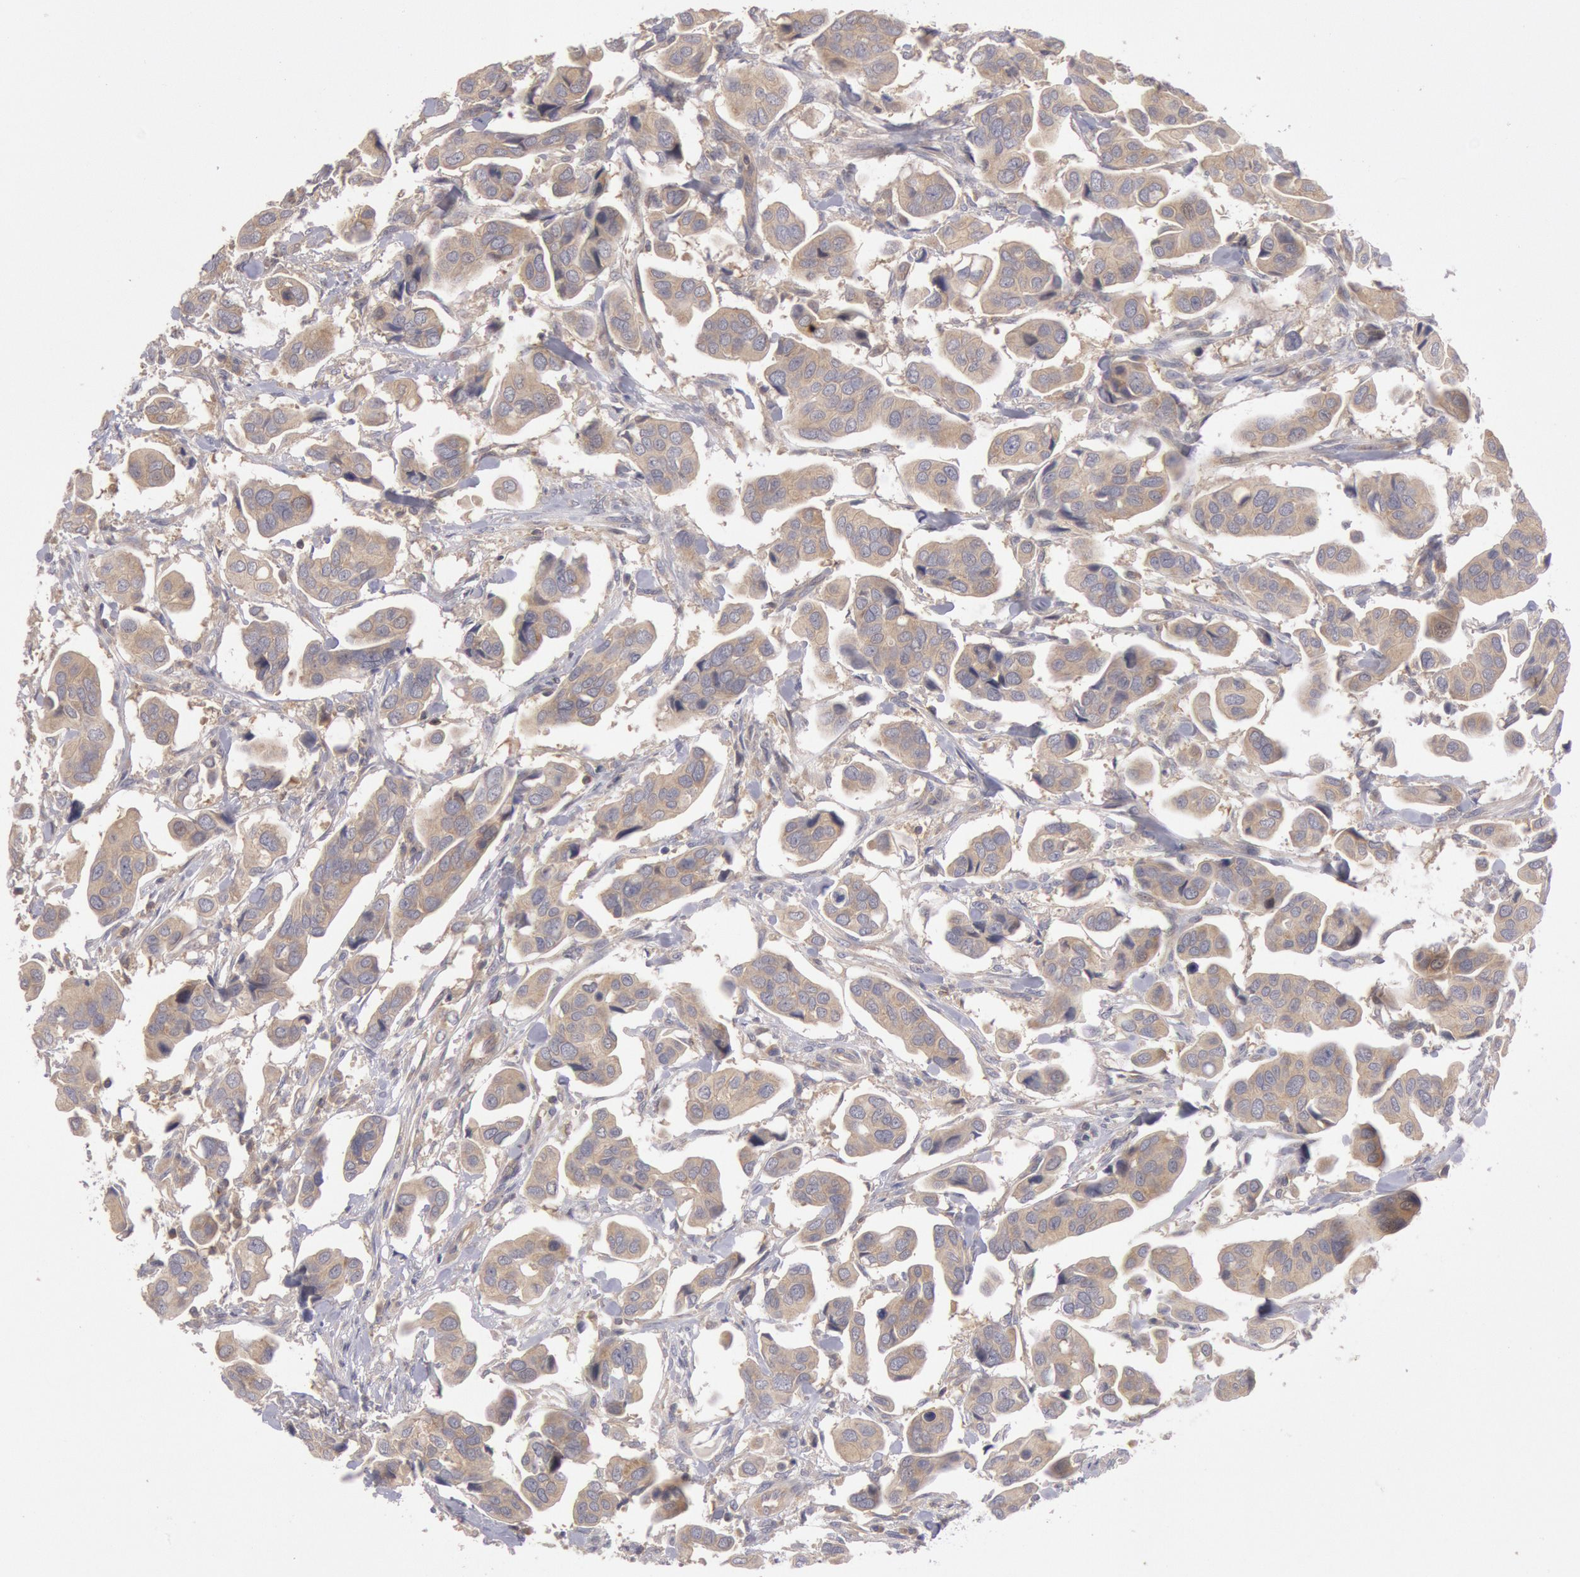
{"staining": {"intensity": "weak", "quantity": ">75%", "location": "cytoplasmic/membranous"}, "tissue": "urothelial cancer", "cell_type": "Tumor cells", "image_type": "cancer", "snomed": [{"axis": "morphology", "description": "Adenocarcinoma, NOS"}, {"axis": "topography", "description": "Urinary bladder"}], "caption": "Tumor cells demonstrate low levels of weak cytoplasmic/membranous staining in approximately >75% of cells in human adenocarcinoma. The protein of interest is stained brown, and the nuclei are stained in blue (DAB (3,3'-diaminobenzidine) IHC with brightfield microscopy, high magnification).", "gene": "PIK3R1", "patient": {"sex": "male", "age": 61}}